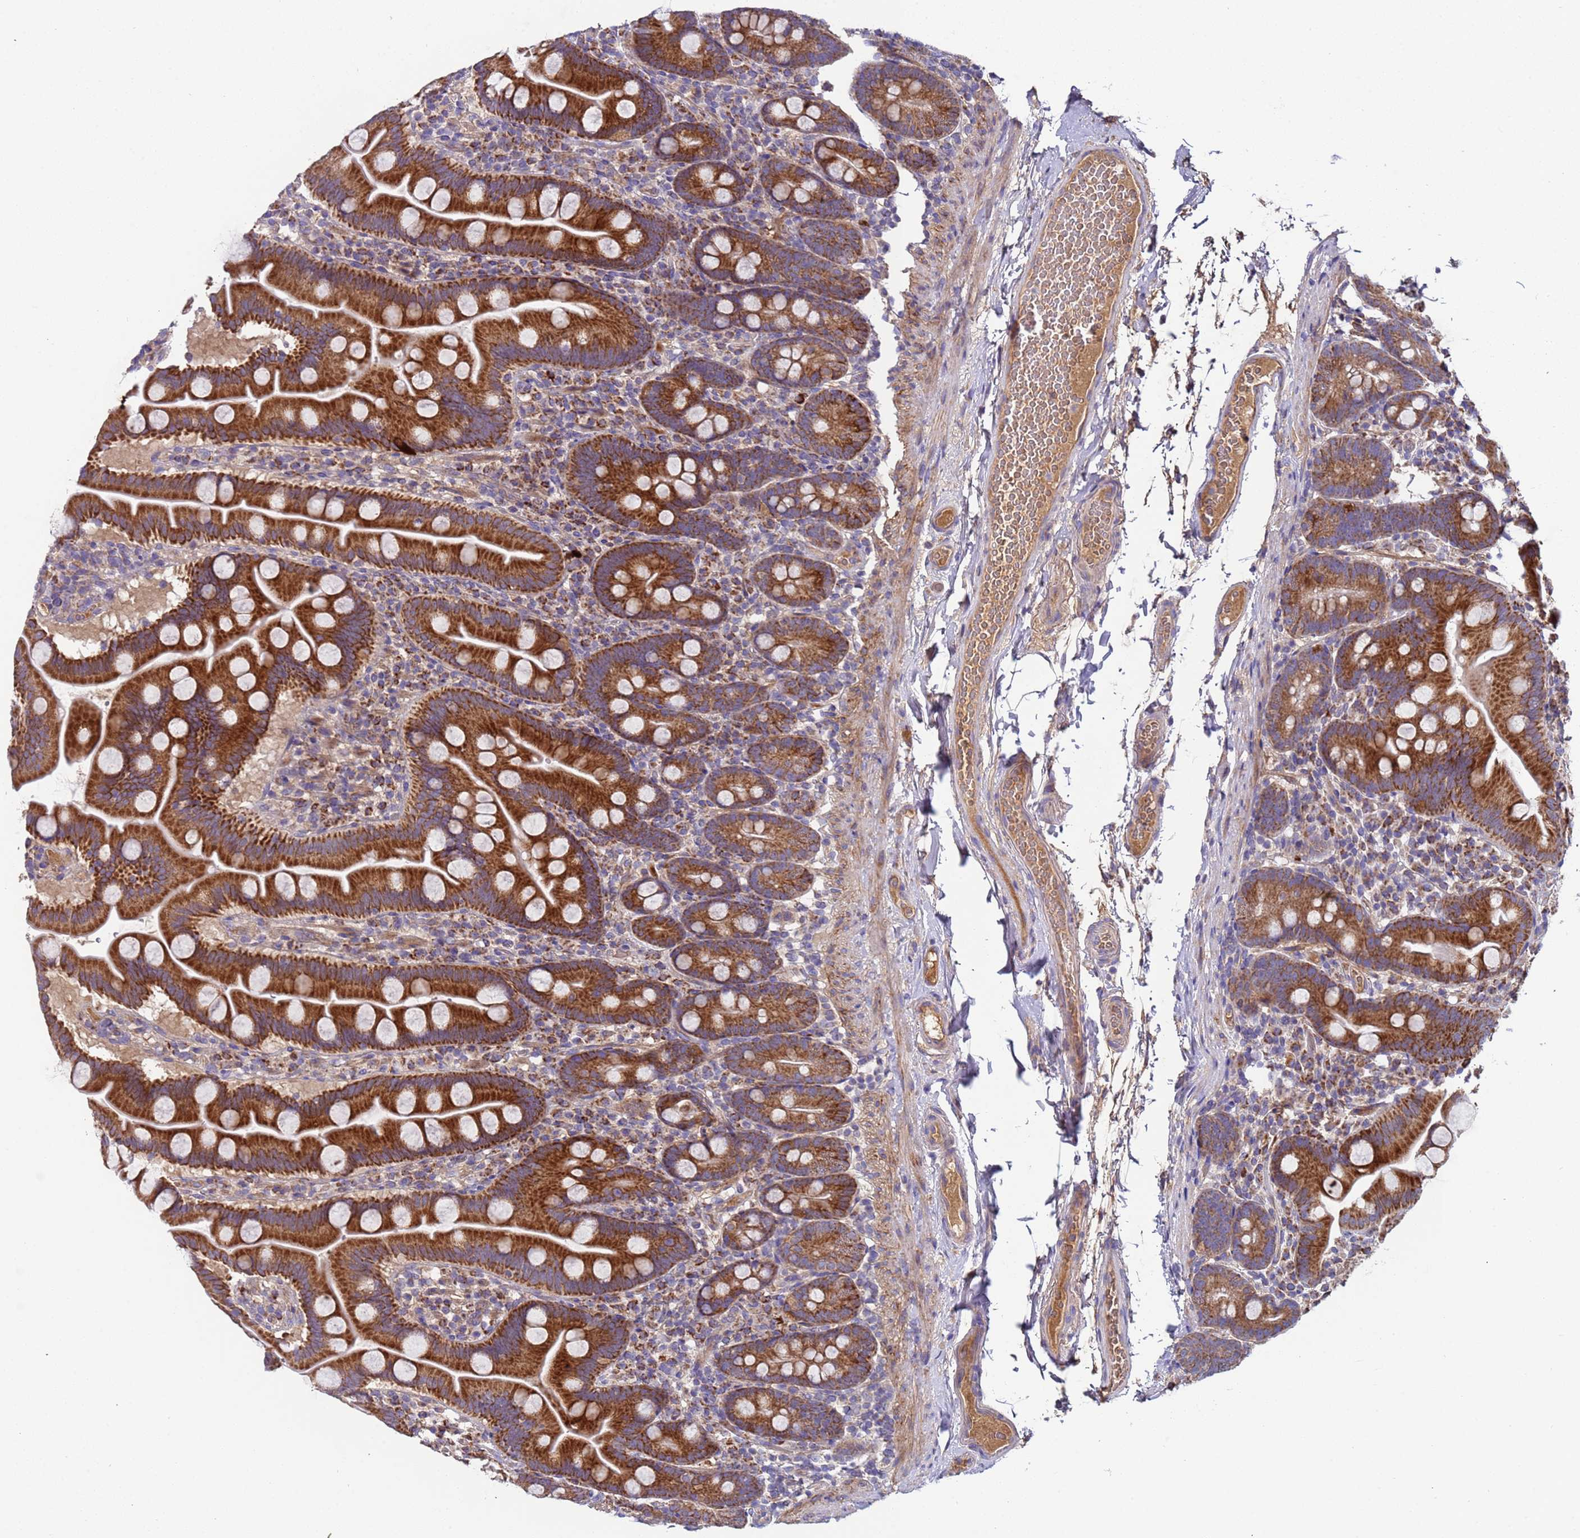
{"staining": {"intensity": "strong", "quantity": ">75%", "location": "cytoplasmic/membranous"}, "tissue": "small intestine", "cell_type": "Glandular cells", "image_type": "normal", "snomed": [{"axis": "morphology", "description": "Normal tissue, NOS"}, {"axis": "topography", "description": "Small intestine"}], "caption": "This image exhibits immunohistochemistry staining of unremarkable small intestine, with high strong cytoplasmic/membranous staining in approximately >75% of glandular cells.", "gene": "TMEM126A", "patient": {"sex": "female", "age": 68}}